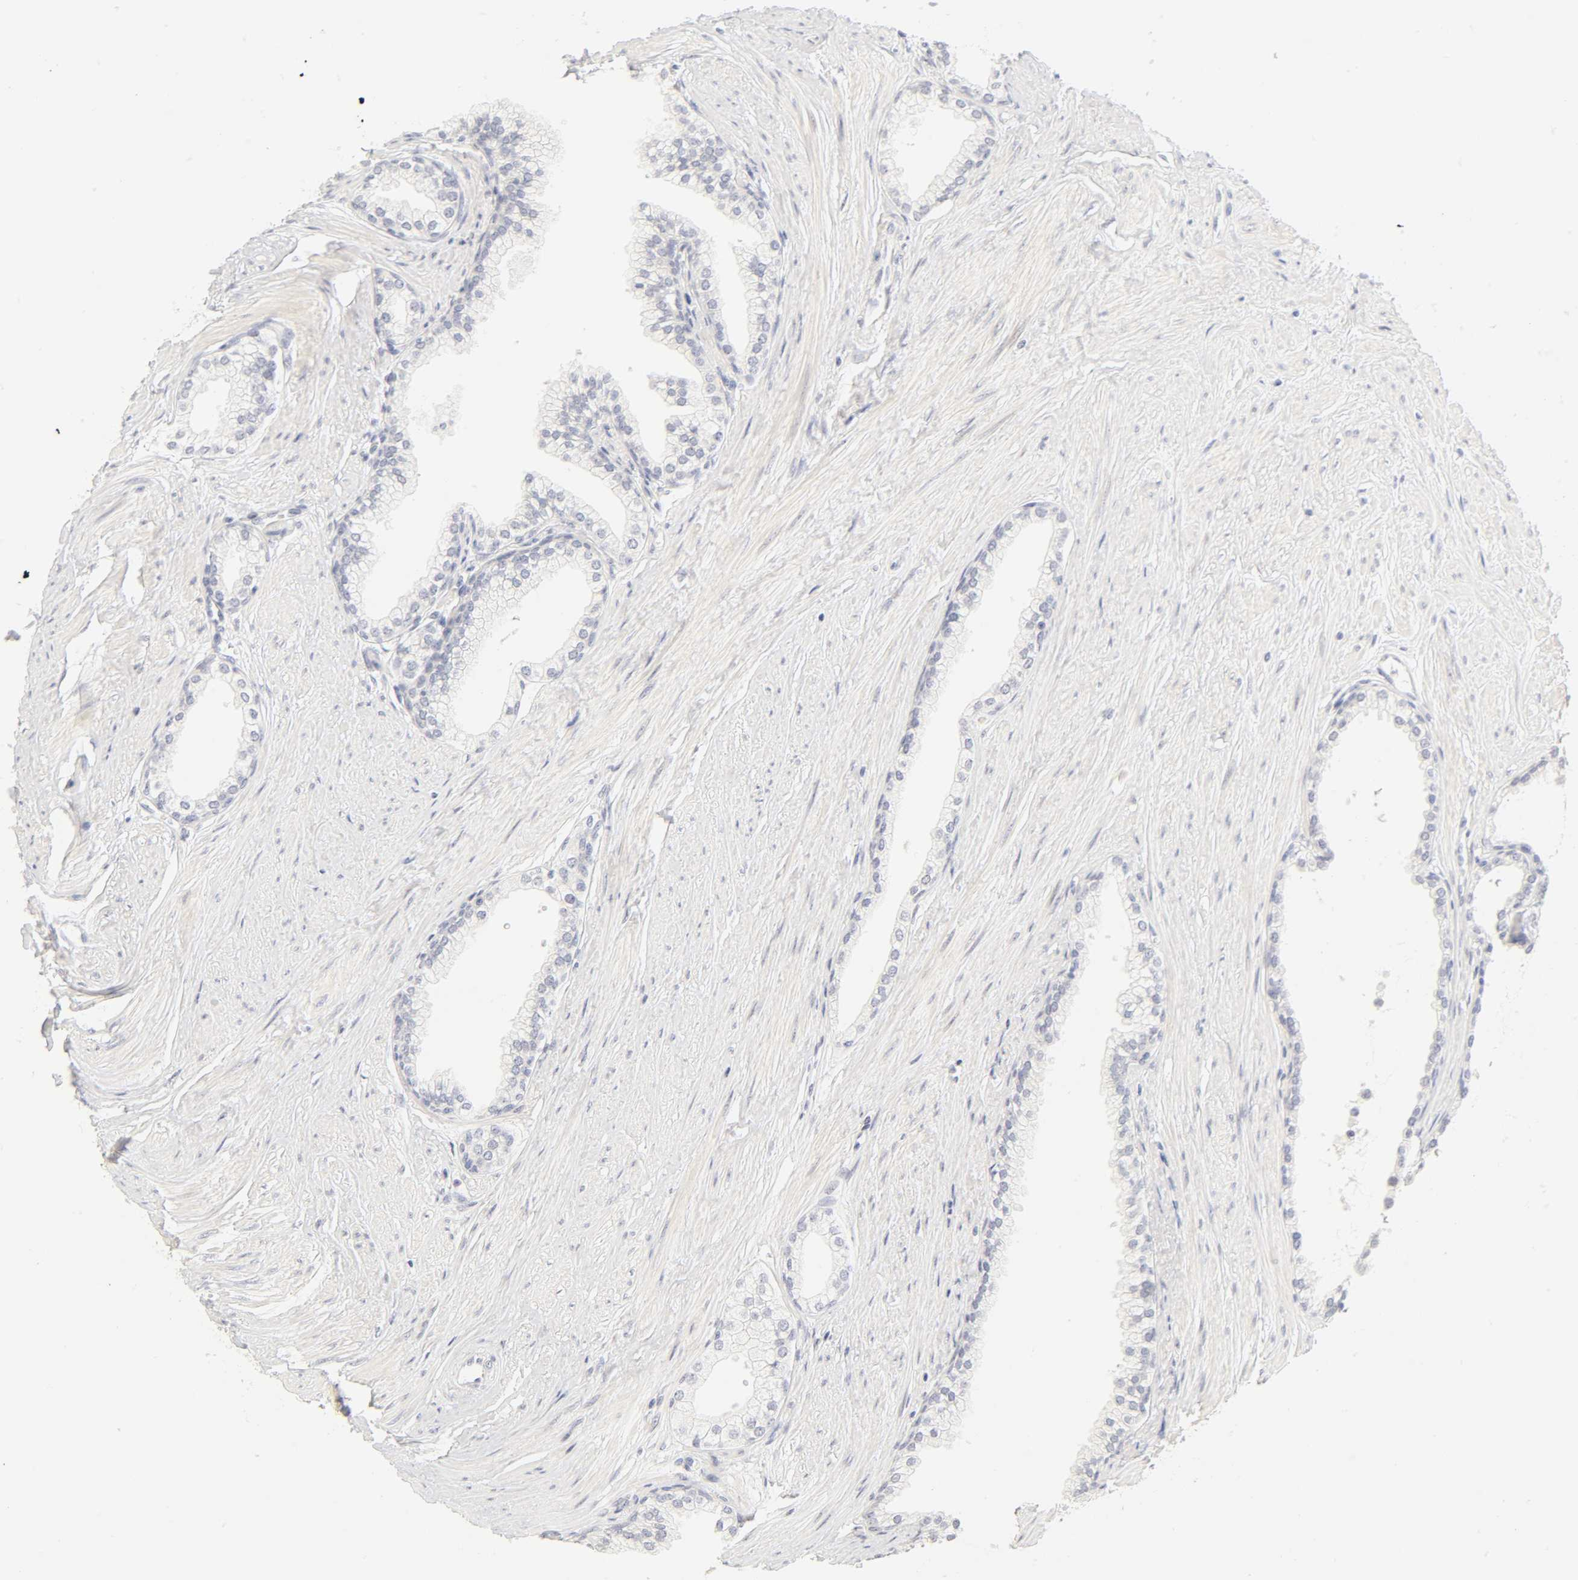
{"staining": {"intensity": "weak", "quantity": "<25%", "location": "nuclear"}, "tissue": "prostate", "cell_type": "Glandular cells", "image_type": "normal", "snomed": [{"axis": "morphology", "description": "Normal tissue, NOS"}, {"axis": "topography", "description": "Prostate"}], "caption": "DAB immunohistochemical staining of unremarkable prostate reveals no significant expression in glandular cells. Brightfield microscopy of immunohistochemistry stained with DAB (brown) and hematoxylin (blue), captured at high magnification.", "gene": "MNAT1", "patient": {"sex": "male", "age": 64}}